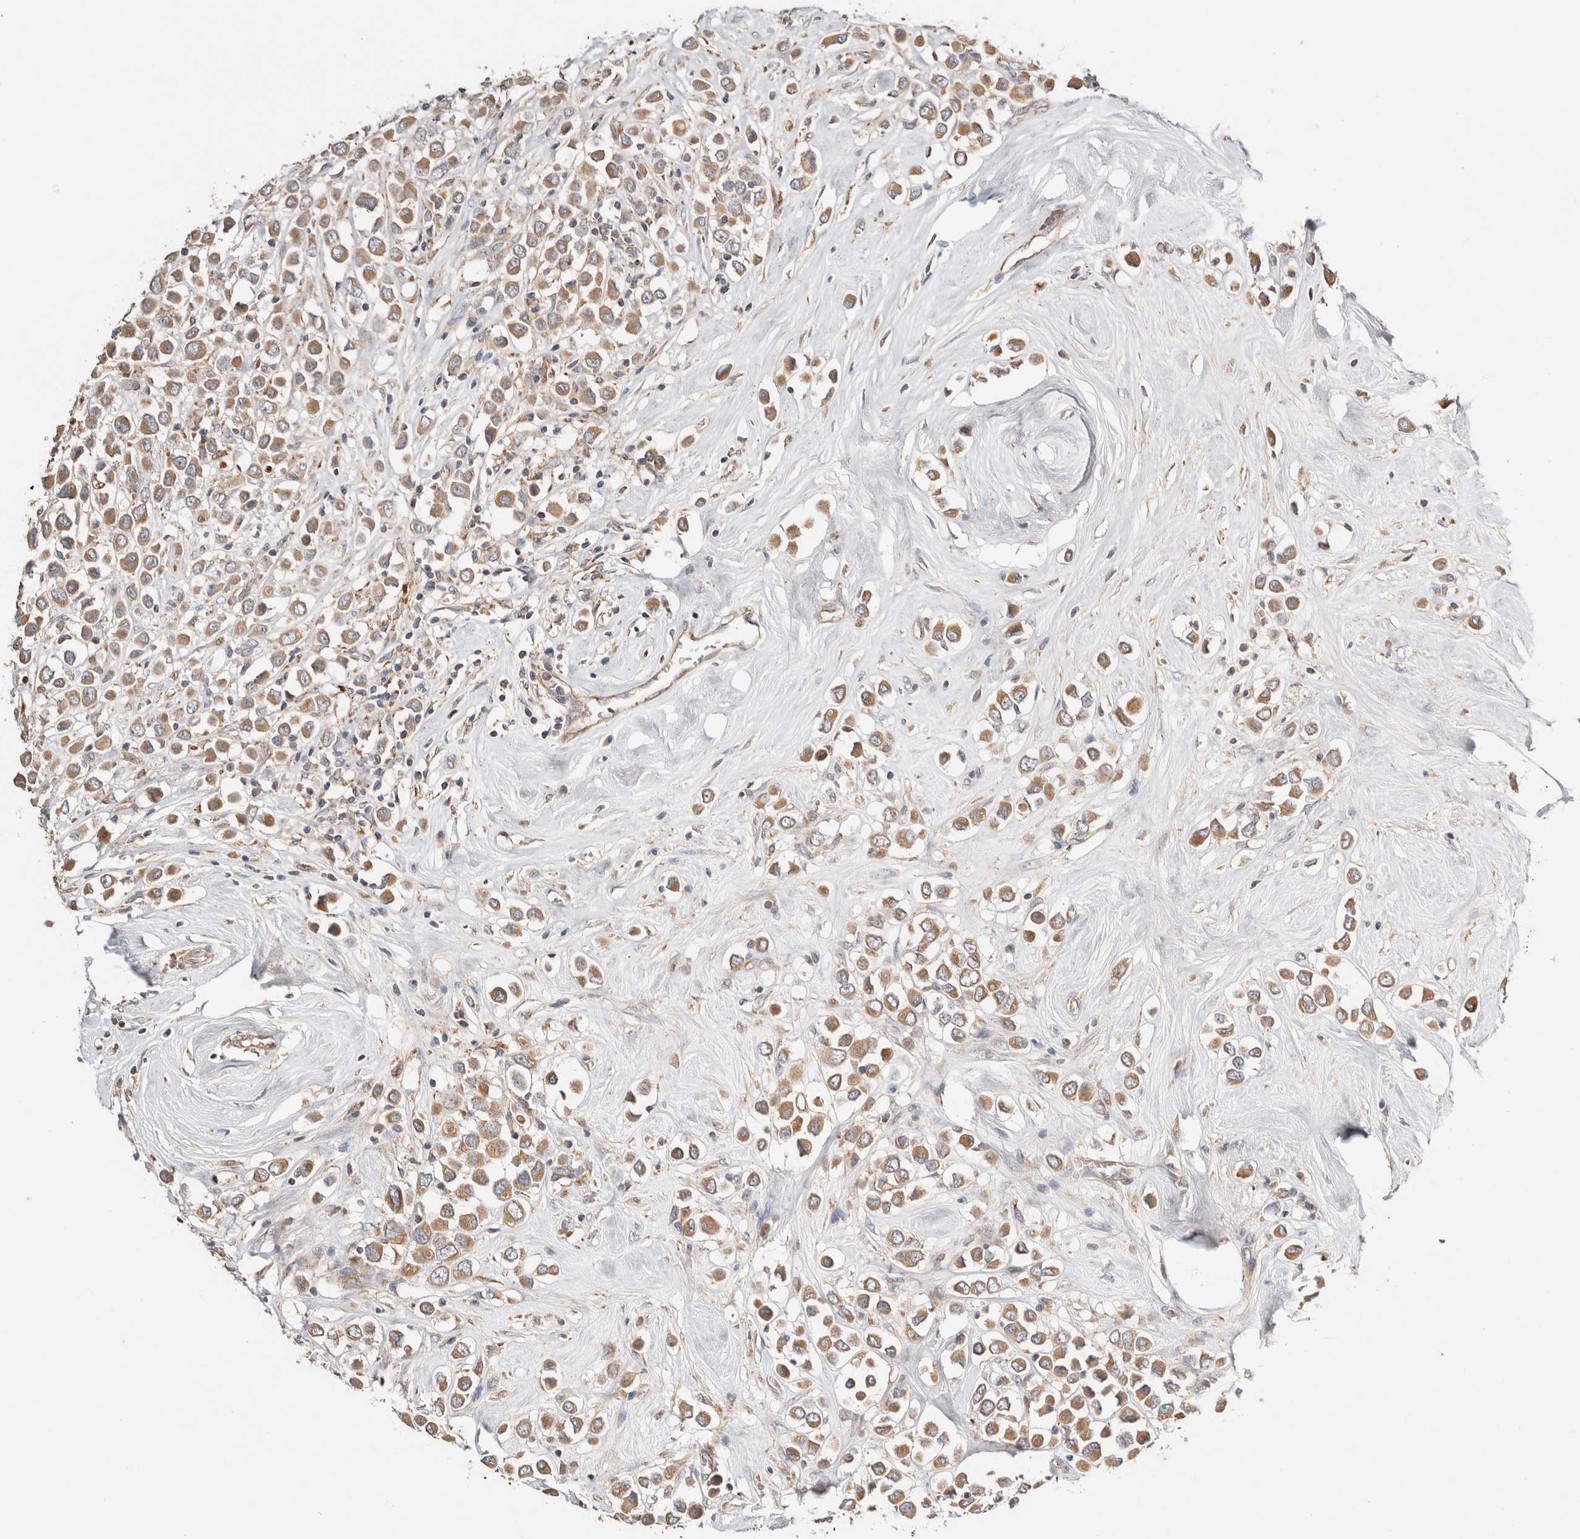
{"staining": {"intensity": "moderate", "quantity": ">75%", "location": "cytoplasmic/membranous"}, "tissue": "breast cancer", "cell_type": "Tumor cells", "image_type": "cancer", "snomed": [{"axis": "morphology", "description": "Duct carcinoma"}, {"axis": "topography", "description": "Breast"}], "caption": "A photomicrograph showing moderate cytoplasmic/membranous positivity in approximately >75% of tumor cells in breast cancer, as visualized by brown immunohistochemical staining.", "gene": "B3GNTL1", "patient": {"sex": "female", "age": 61}}